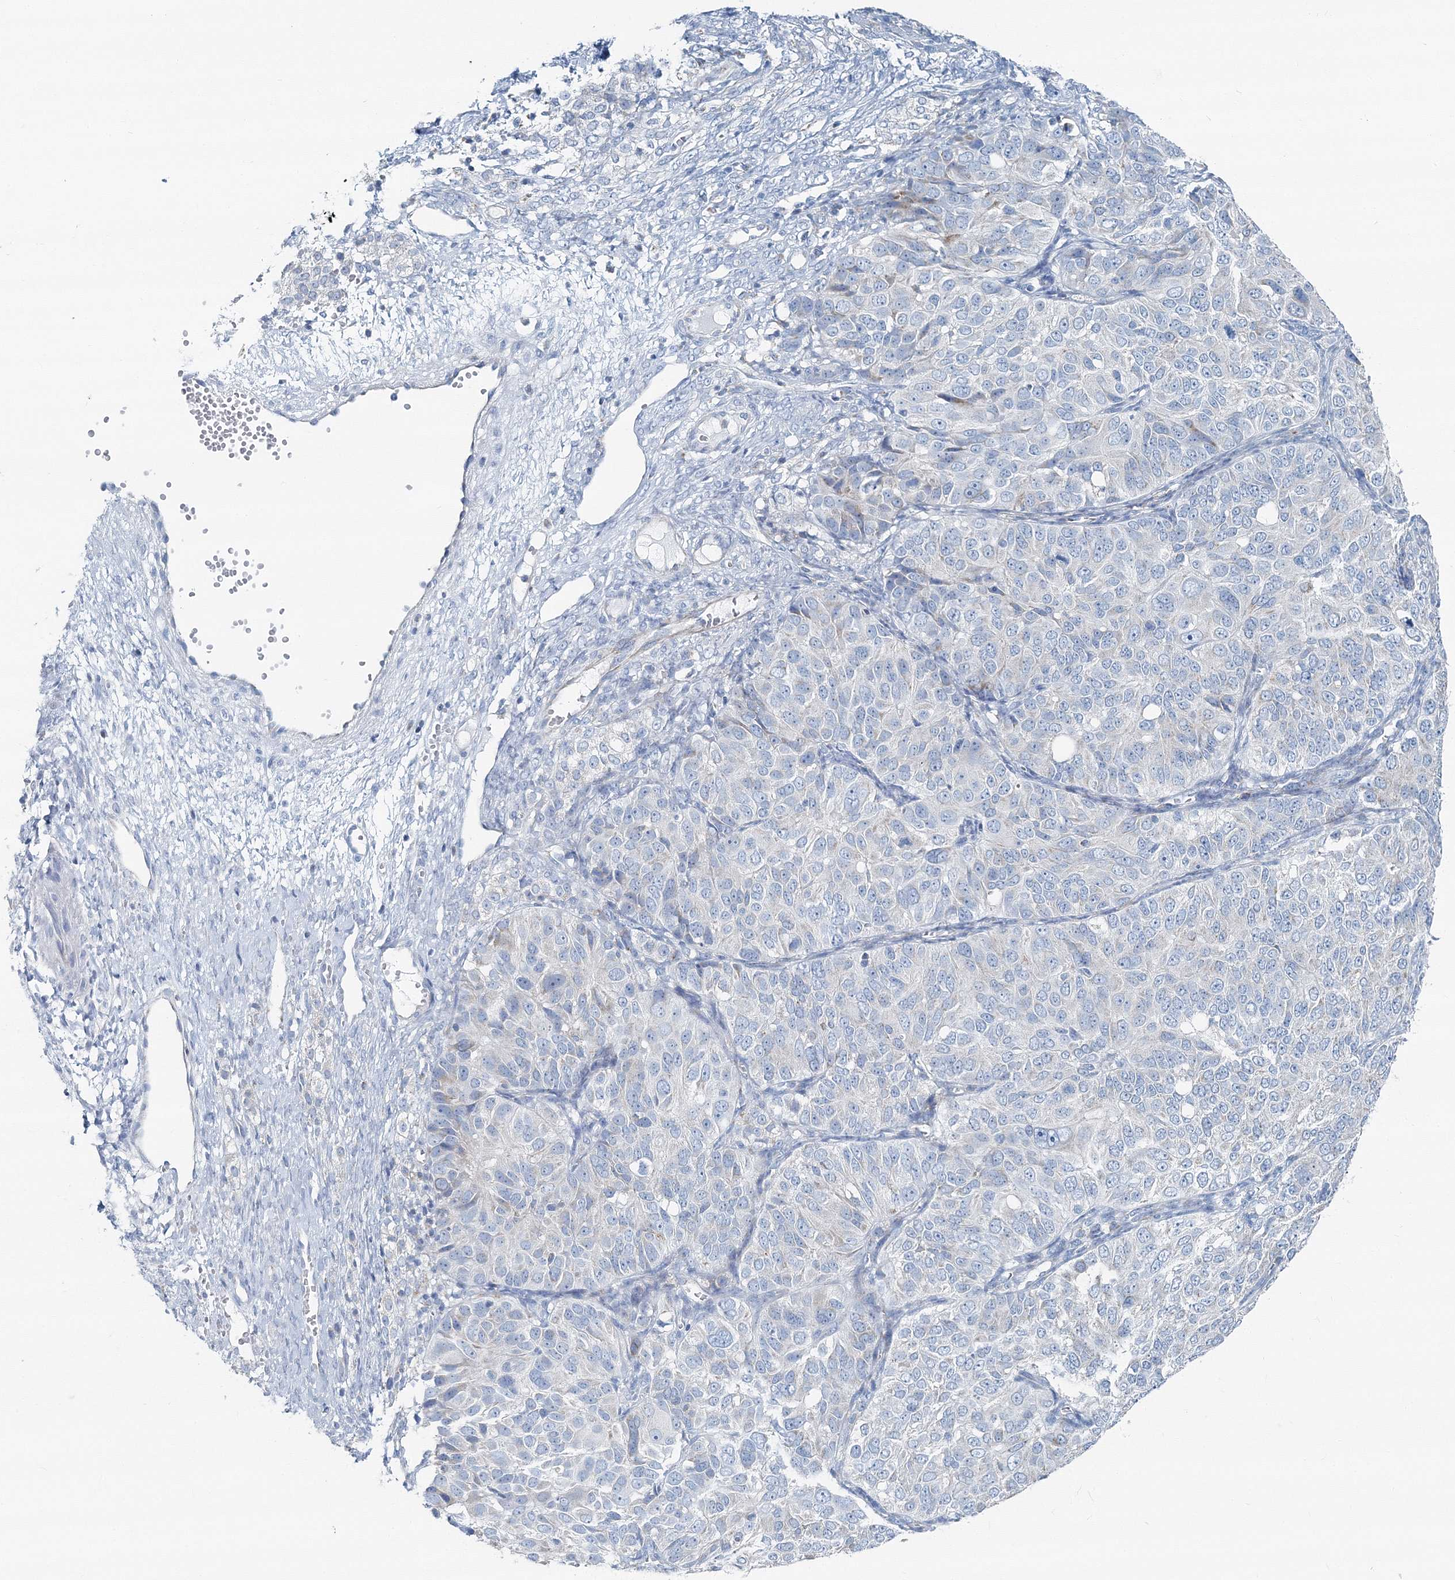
{"staining": {"intensity": "negative", "quantity": "none", "location": "none"}, "tissue": "ovarian cancer", "cell_type": "Tumor cells", "image_type": "cancer", "snomed": [{"axis": "morphology", "description": "Carcinoma, endometroid"}, {"axis": "topography", "description": "Ovary"}], "caption": "Tumor cells are negative for brown protein staining in ovarian endometroid carcinoma.", "gene": "GABARAPL2", "patient": {"sex": "female", "age": 51}}